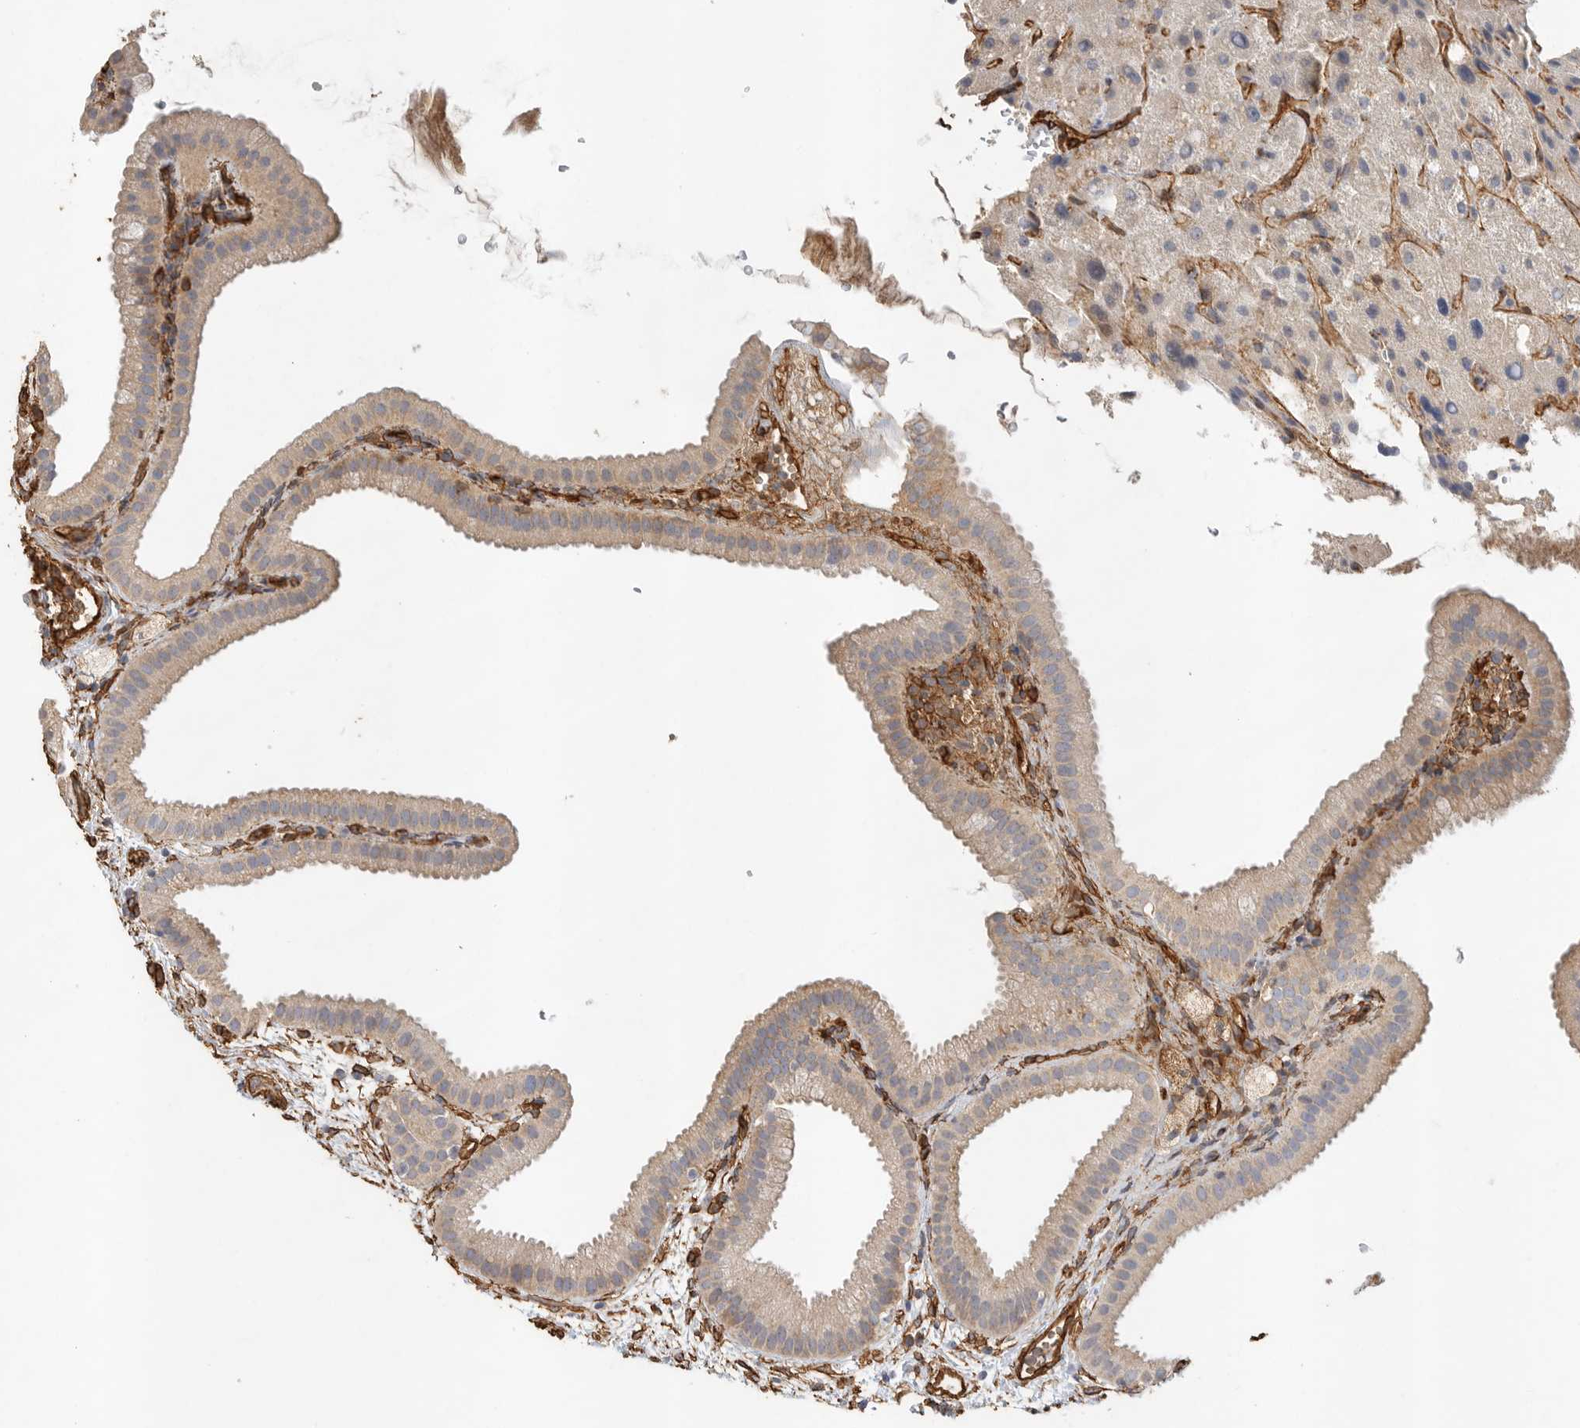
{"staining": {"intensity": "moderate", "quantity": ">75%", "location": "cytoplasmic/membranous"}, "tissue": "gallbladder", "cell_type": "Glandular cells", "image_type": "normal", "snomed": [{"axis": "morphology", "description": "Normal tissue, NOS"}, {"axis": "topography", "description": "Gallbladder"}], "caption": "IHC (DAB) staining of benign human gallbladder exhibits moderate cytoplasmic/membranous protein expression in about >75% of glandular cells. (Stains: DAB in brown, nuclei in blue, Microscopy: brightfield microscopy at high magnification).", "gene": "JMJD4", "patient": {"sex": "female", "age": 64}}